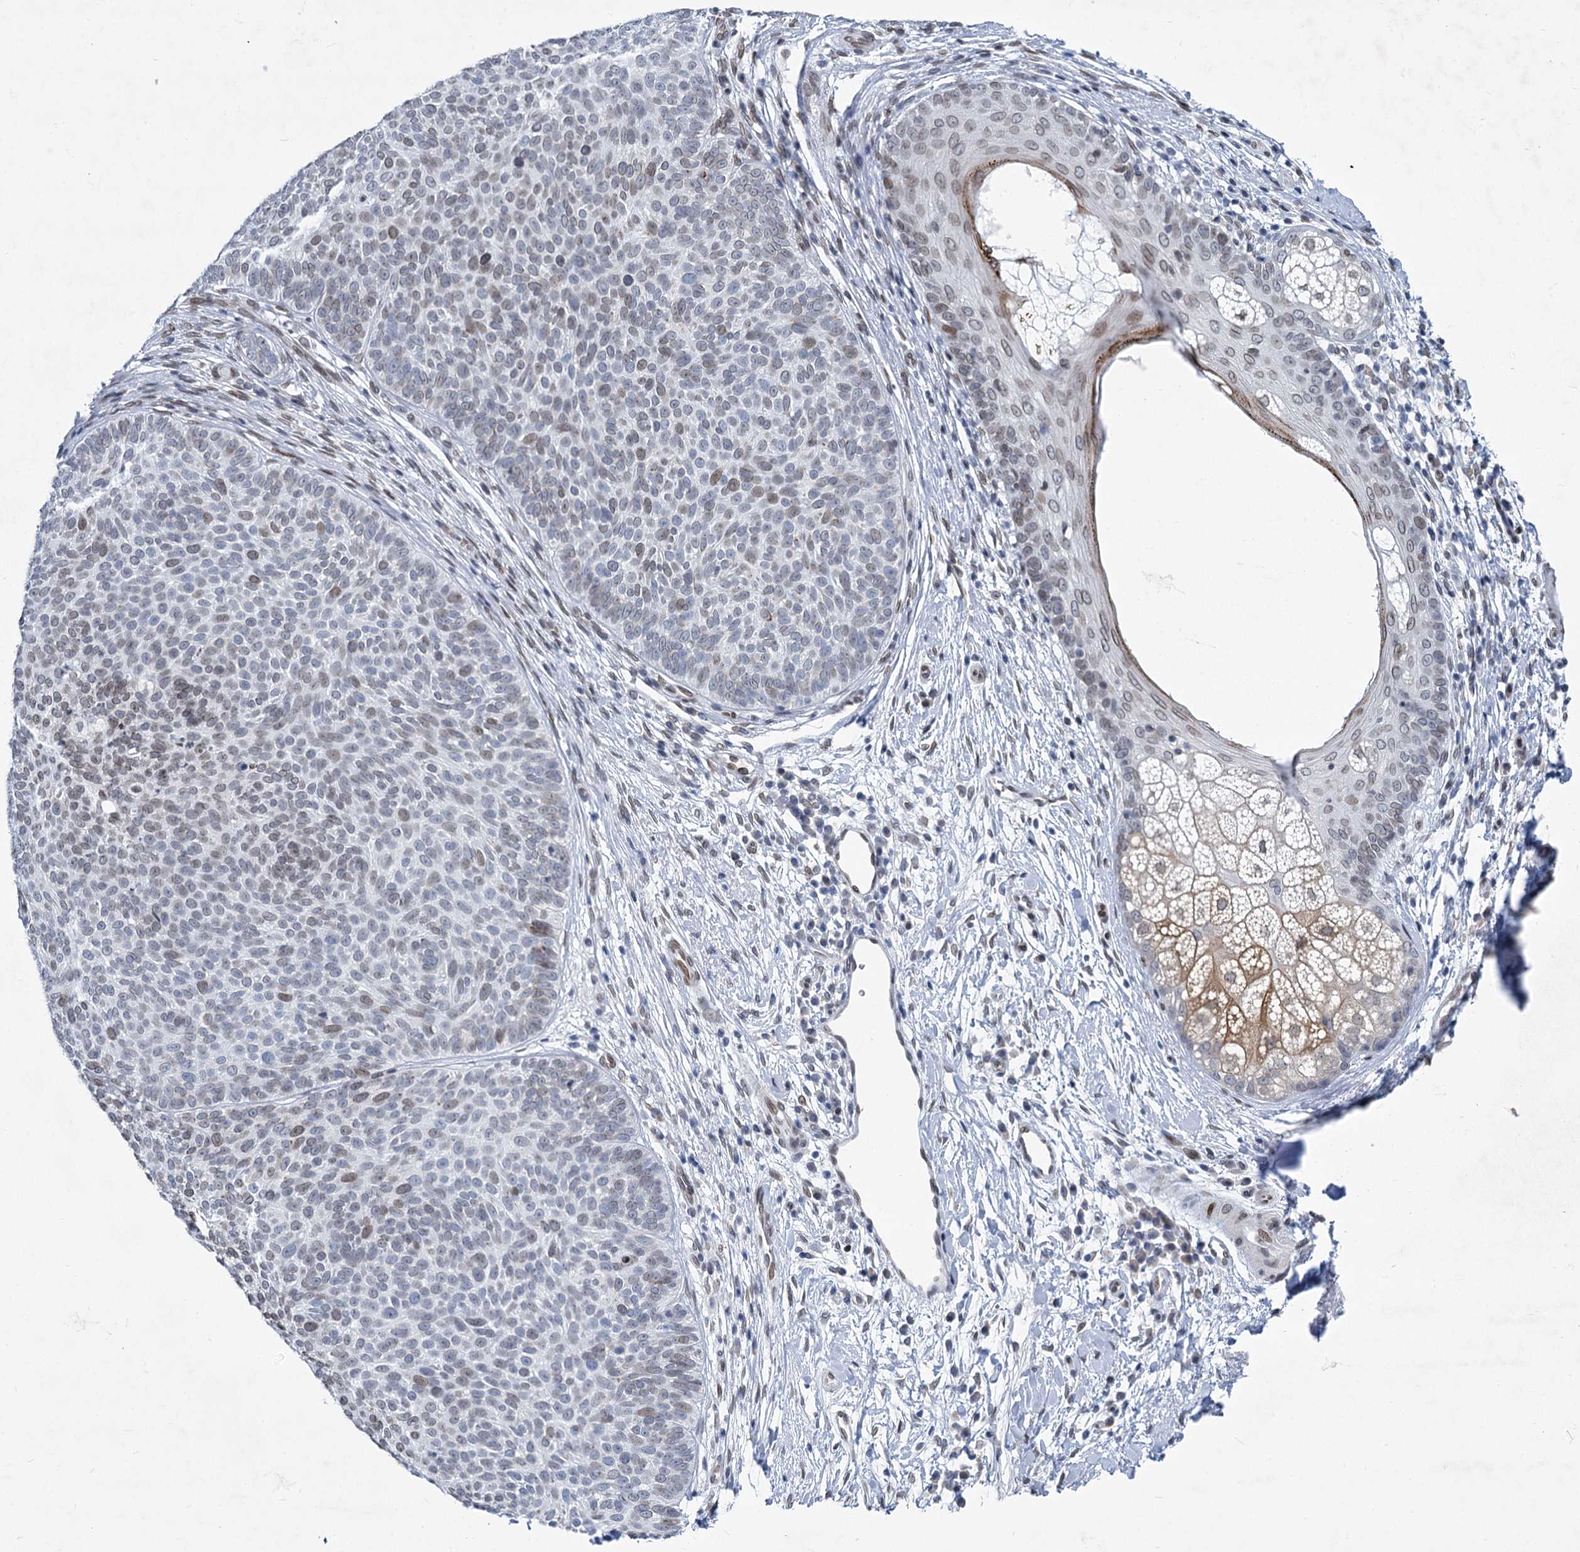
{"staining": {"intensity": "weak", "quantity": "25%-75%", "location": "nuclear"}, "tissue": "skin cancer", "cell_type": "Tumor cells", "image_type": "cancer", "snomed": [{"axis": "morphology", "description": "Basal cell carcinoma"}, {"axis": "topography", "description": "Skin"}], "caption": "Immunohistochemistry of skin basal cell carcinoma displays low levels of weak nuclear positivity in about 25%-75% of tumor cells.", "gene": "PRSS35", "patient": {"sex": "male", "age": 85}}